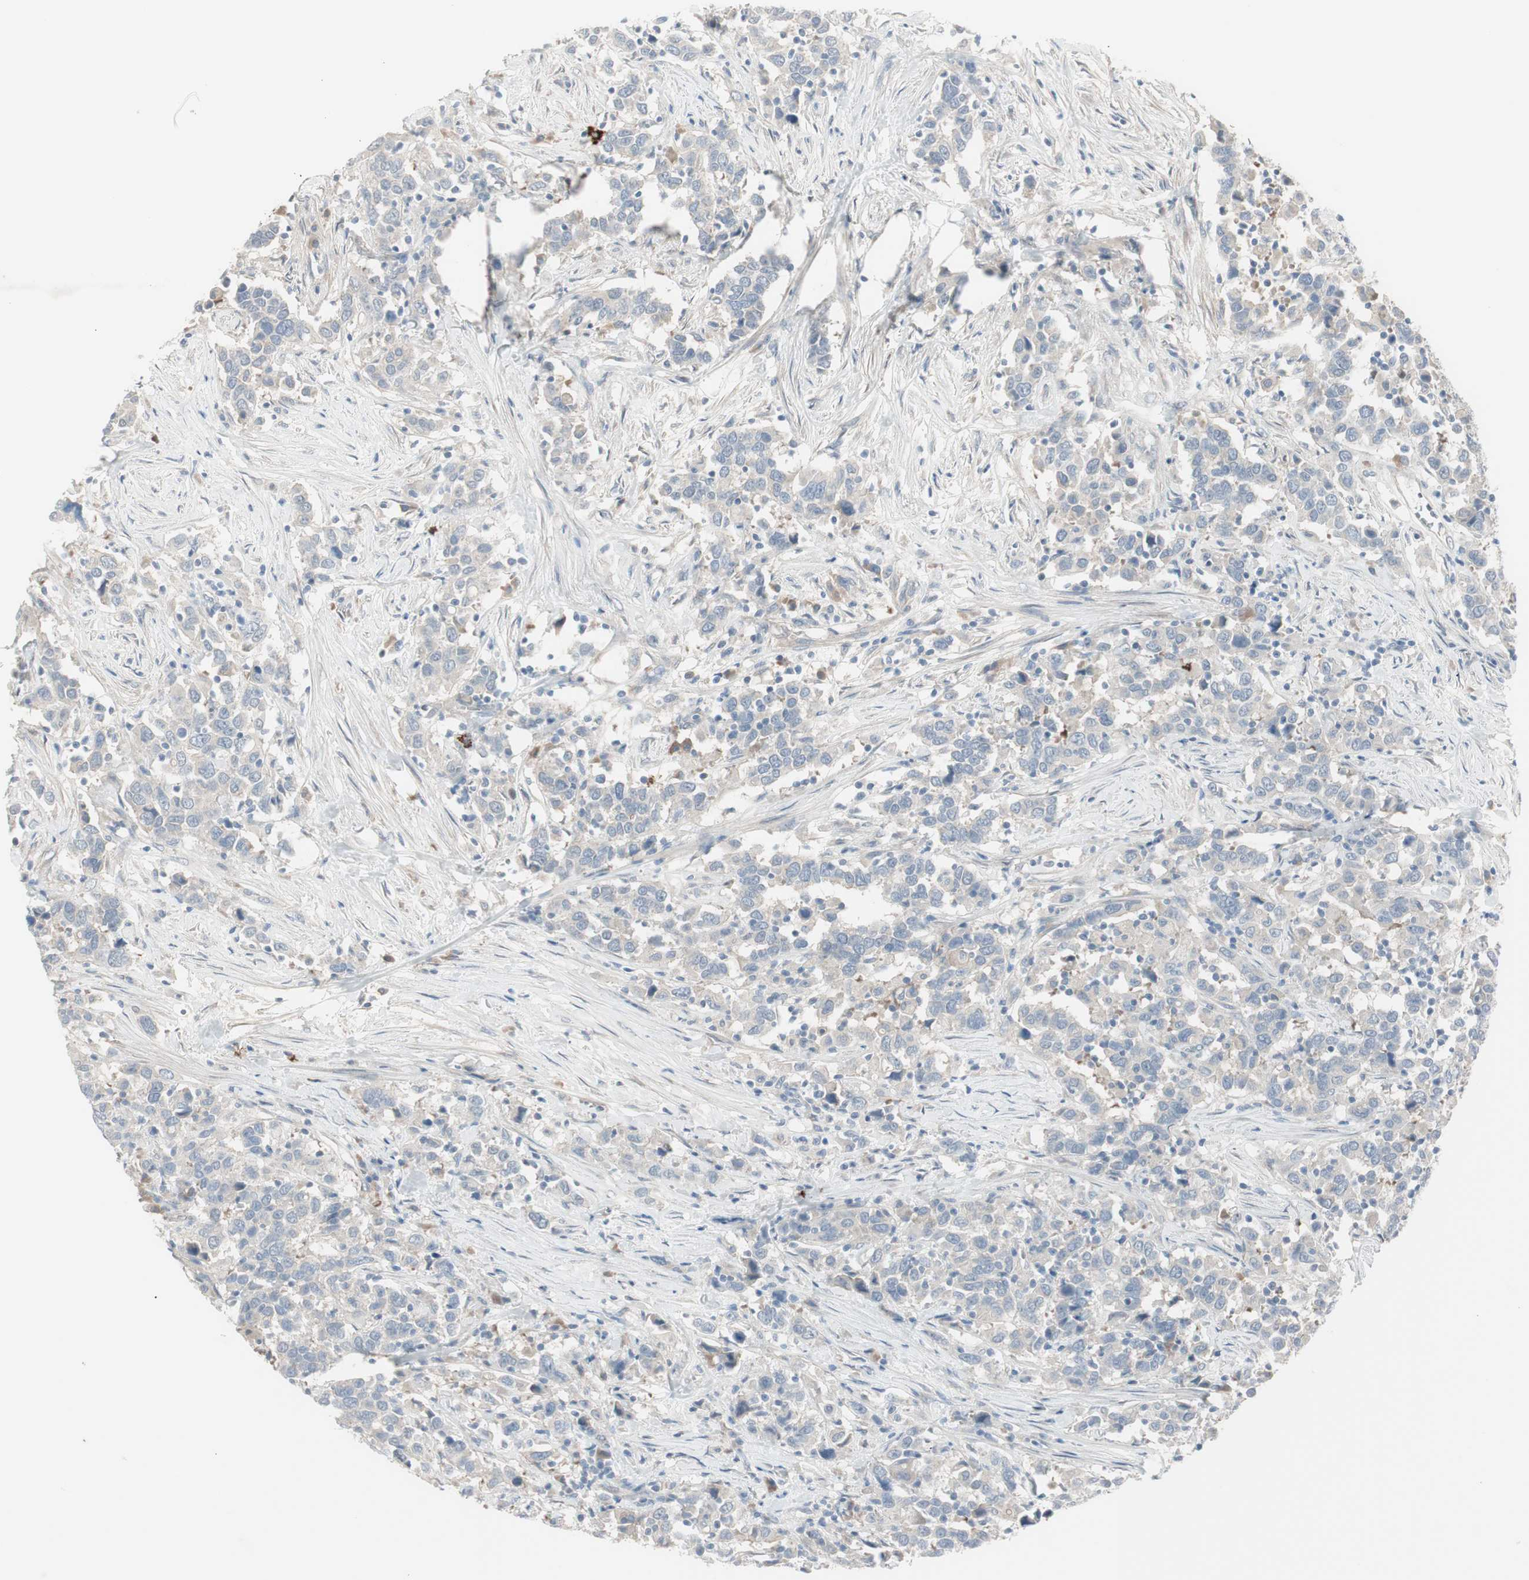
{"staining": {"intensity": "negative", "quantity": "none", "location": "none"}, "tissue": "urothelial cancer", "cell_type": "Tumor cells", "image_type": "cancer", "snomed": [{"axis": "morphology", "description": "Urothelial carcinoma, High grade"}, {"axis": "topography", "description": "Urinary bladder"}], "caption": "The micrograph demonstrates no significant staining in tumor cells of urothelial carcinoma (high-grade).", "gene": "MAPRE3", "patient": {"sex": "male", "age": 61}}